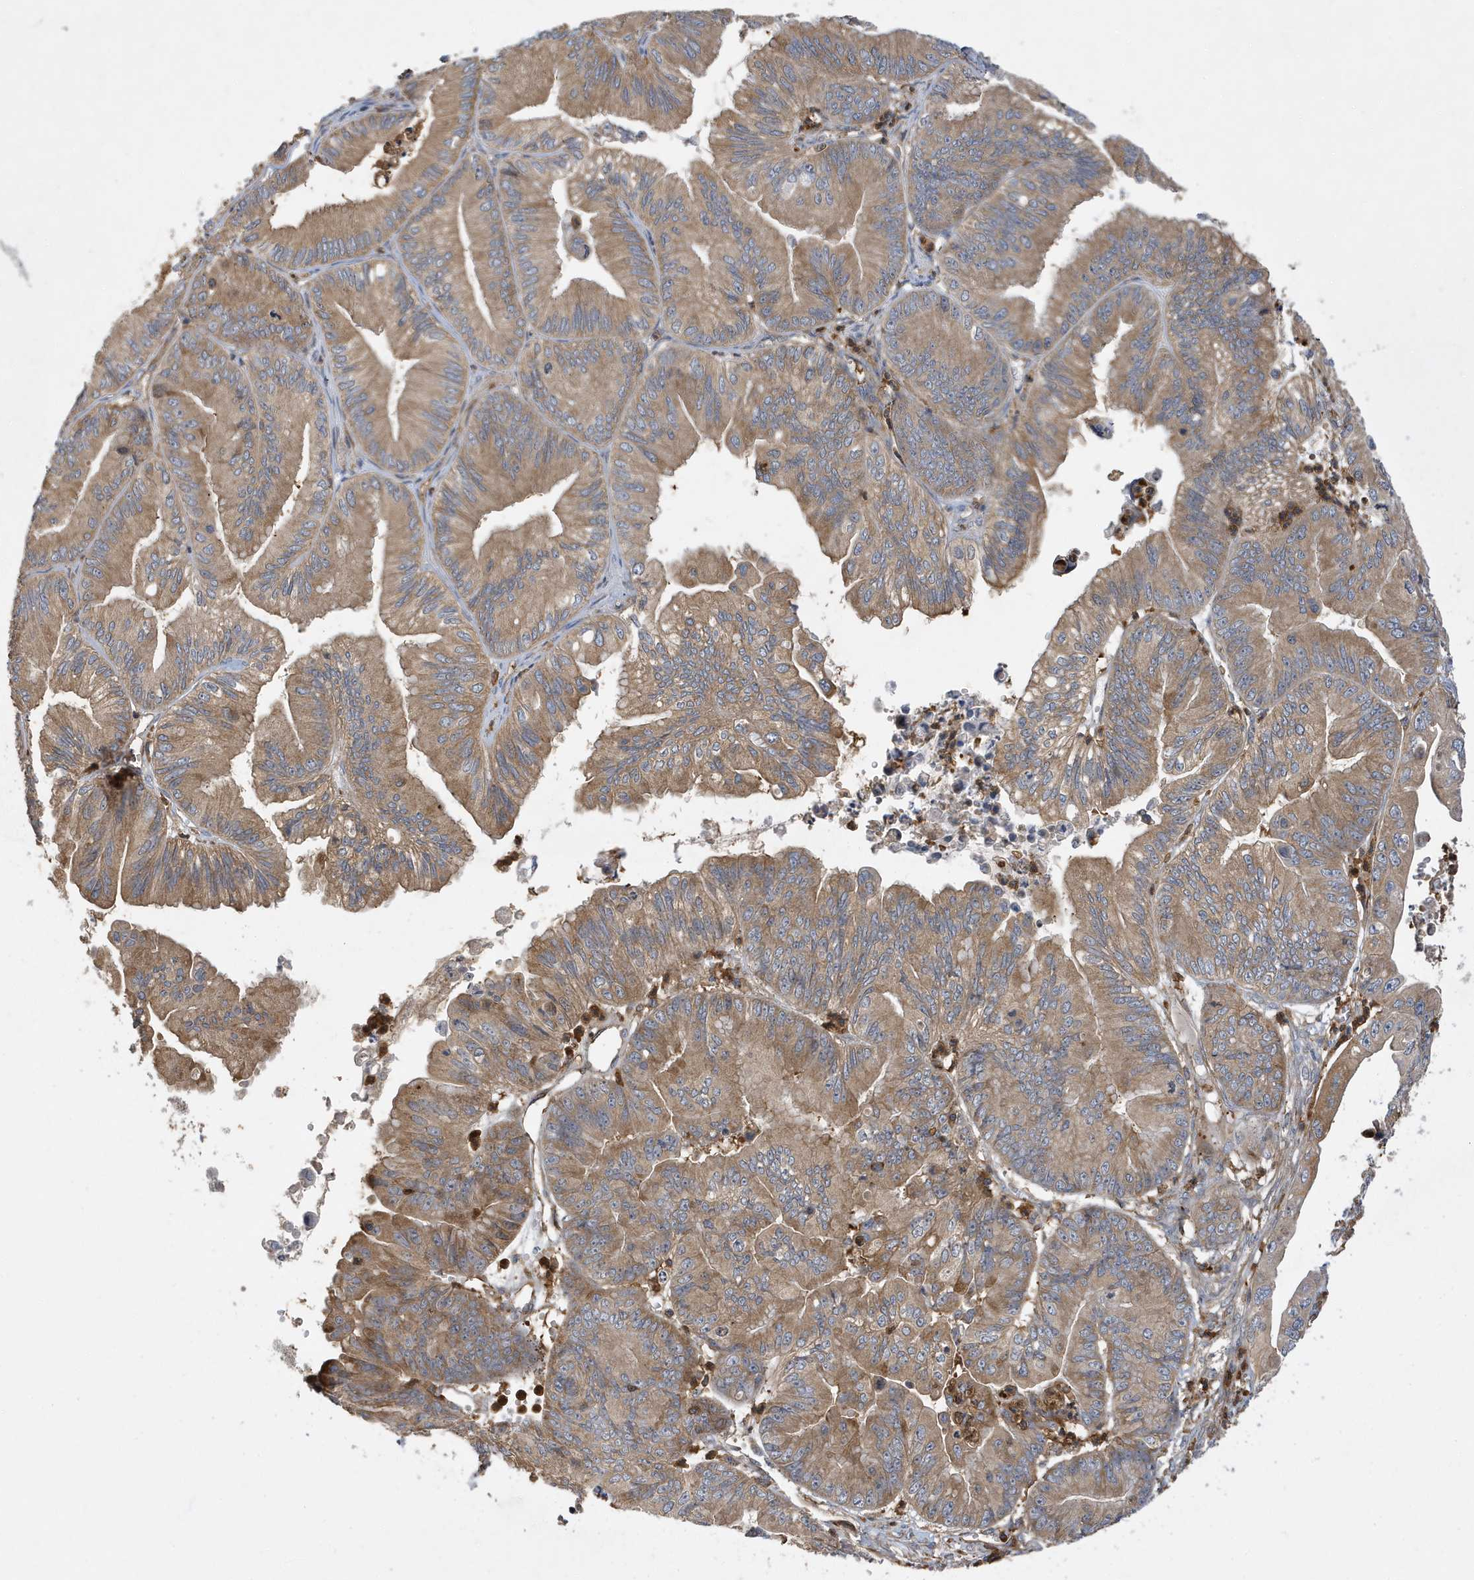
{"staining": {"intensity": "moderate", "quantity": ">75%", "location": "cytoplasmic/membranous"}, "tissue": "ovarian cancer", "cell_type": "Tumor cells", "image_type": "cancer", "snomed": [{"axis": "morphology", "description": "Cystadenocarcinoma, mucinous, NOS"}, {"axis": "topography", "description": "Ovary"}], "caption": "Ovarian mucinous cystadenocarcinoma stained for a protein (brown) reveals moderate cytoplasmic/membranous positive staining in about >75% of tumor cells.", "gene": "LAPTM4A", "patient": {"sex": "female", "age": 71}}